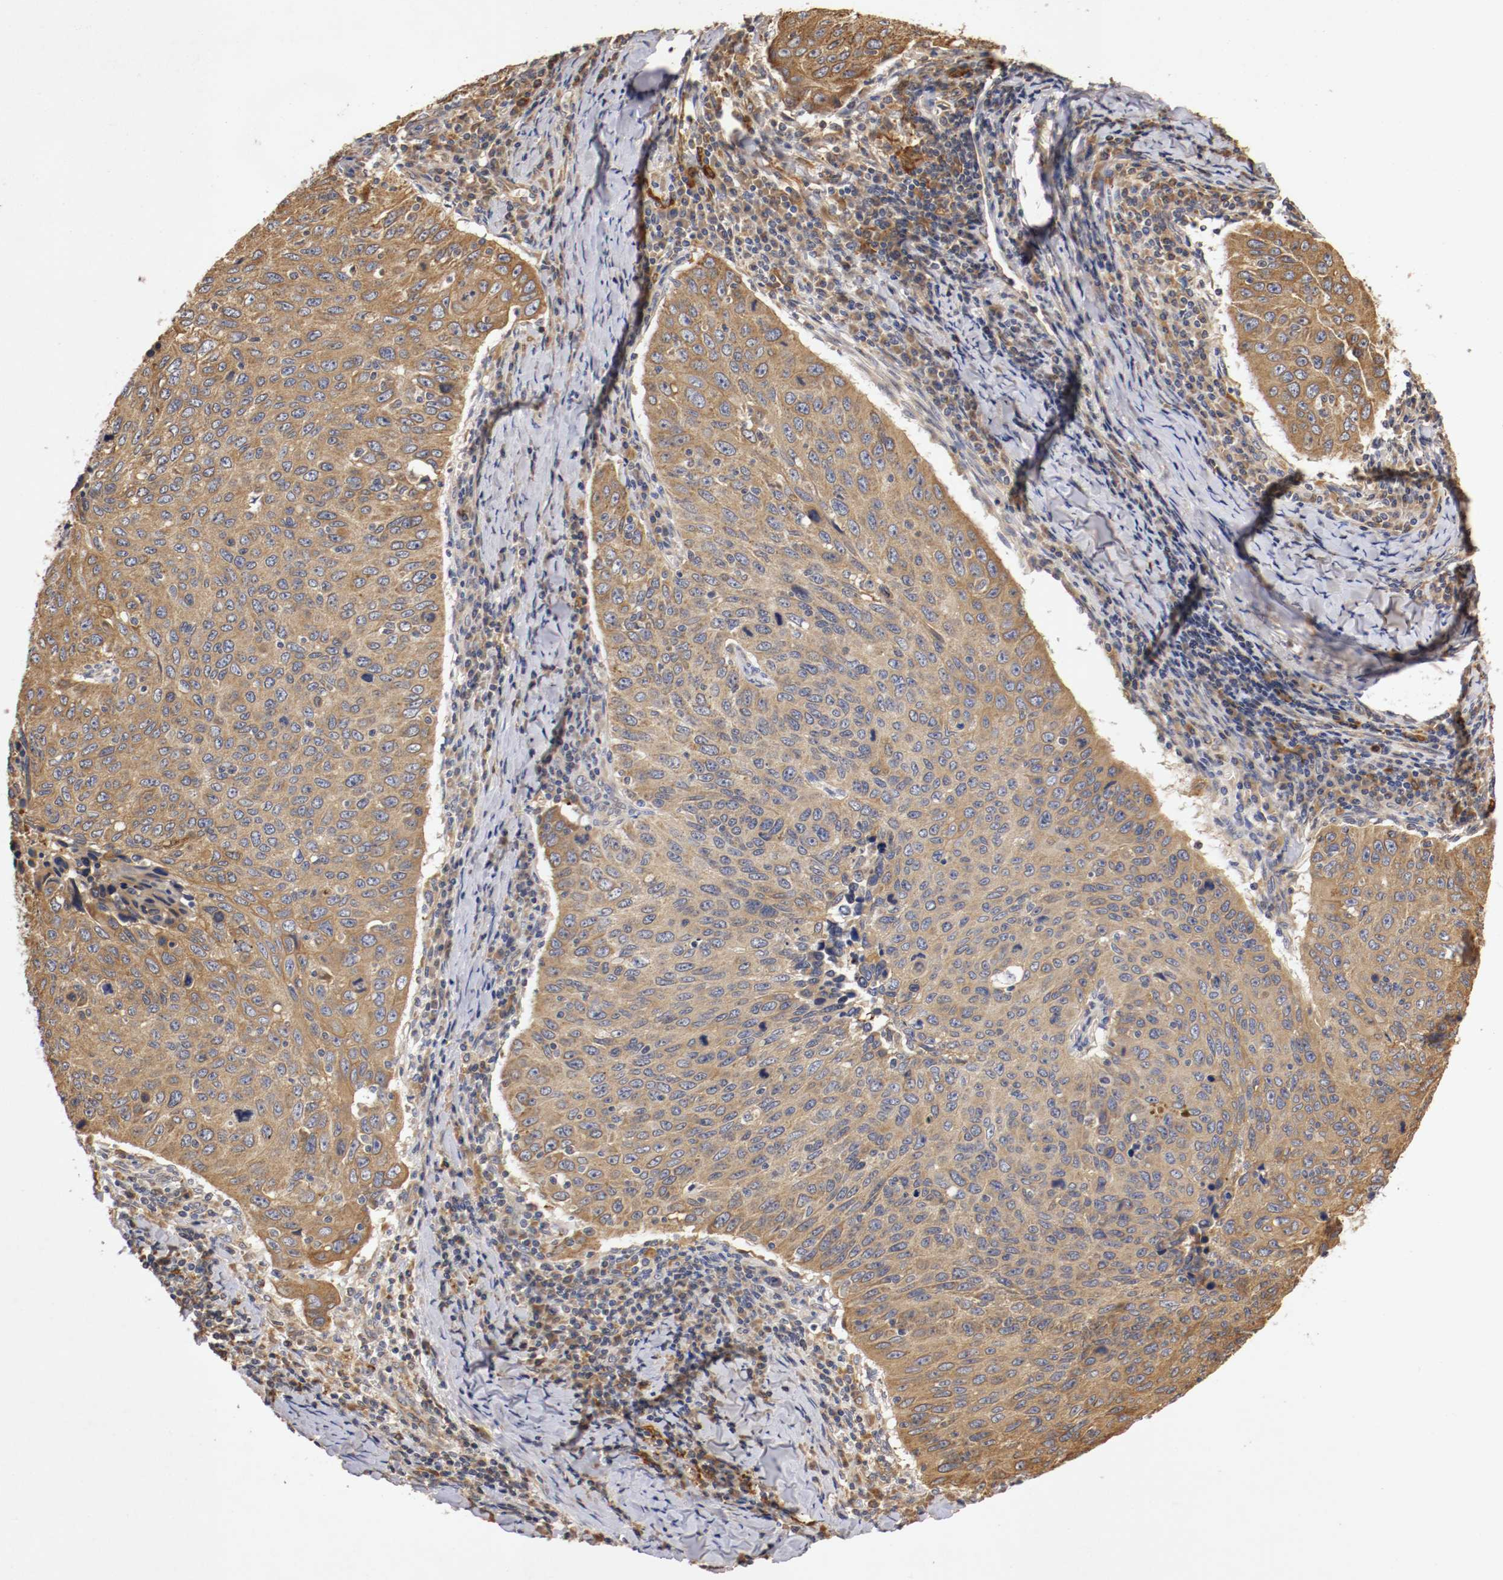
{"staining": {"intensity": "moderate", "quantity": ">75%", "location": "cytoplasmic/membranous"}, "tissue": "cervical cancer", "cell_type": "Tumor cells", "image_type": "cancer", "snomed": [{"axis": "morphology", "description": "Squamous cell carcinoma, NOS"}, {"axis": "topography", "description": "Cervix"}], "caption": "Immunohistochemical staining of human cervical cancer exhibits medium levels of moderate cytoplasmic/membranous protein expression in about >75% of tumor cells.", "gene": "VEZT", "patient": {"sex": "female", "age": 53}}